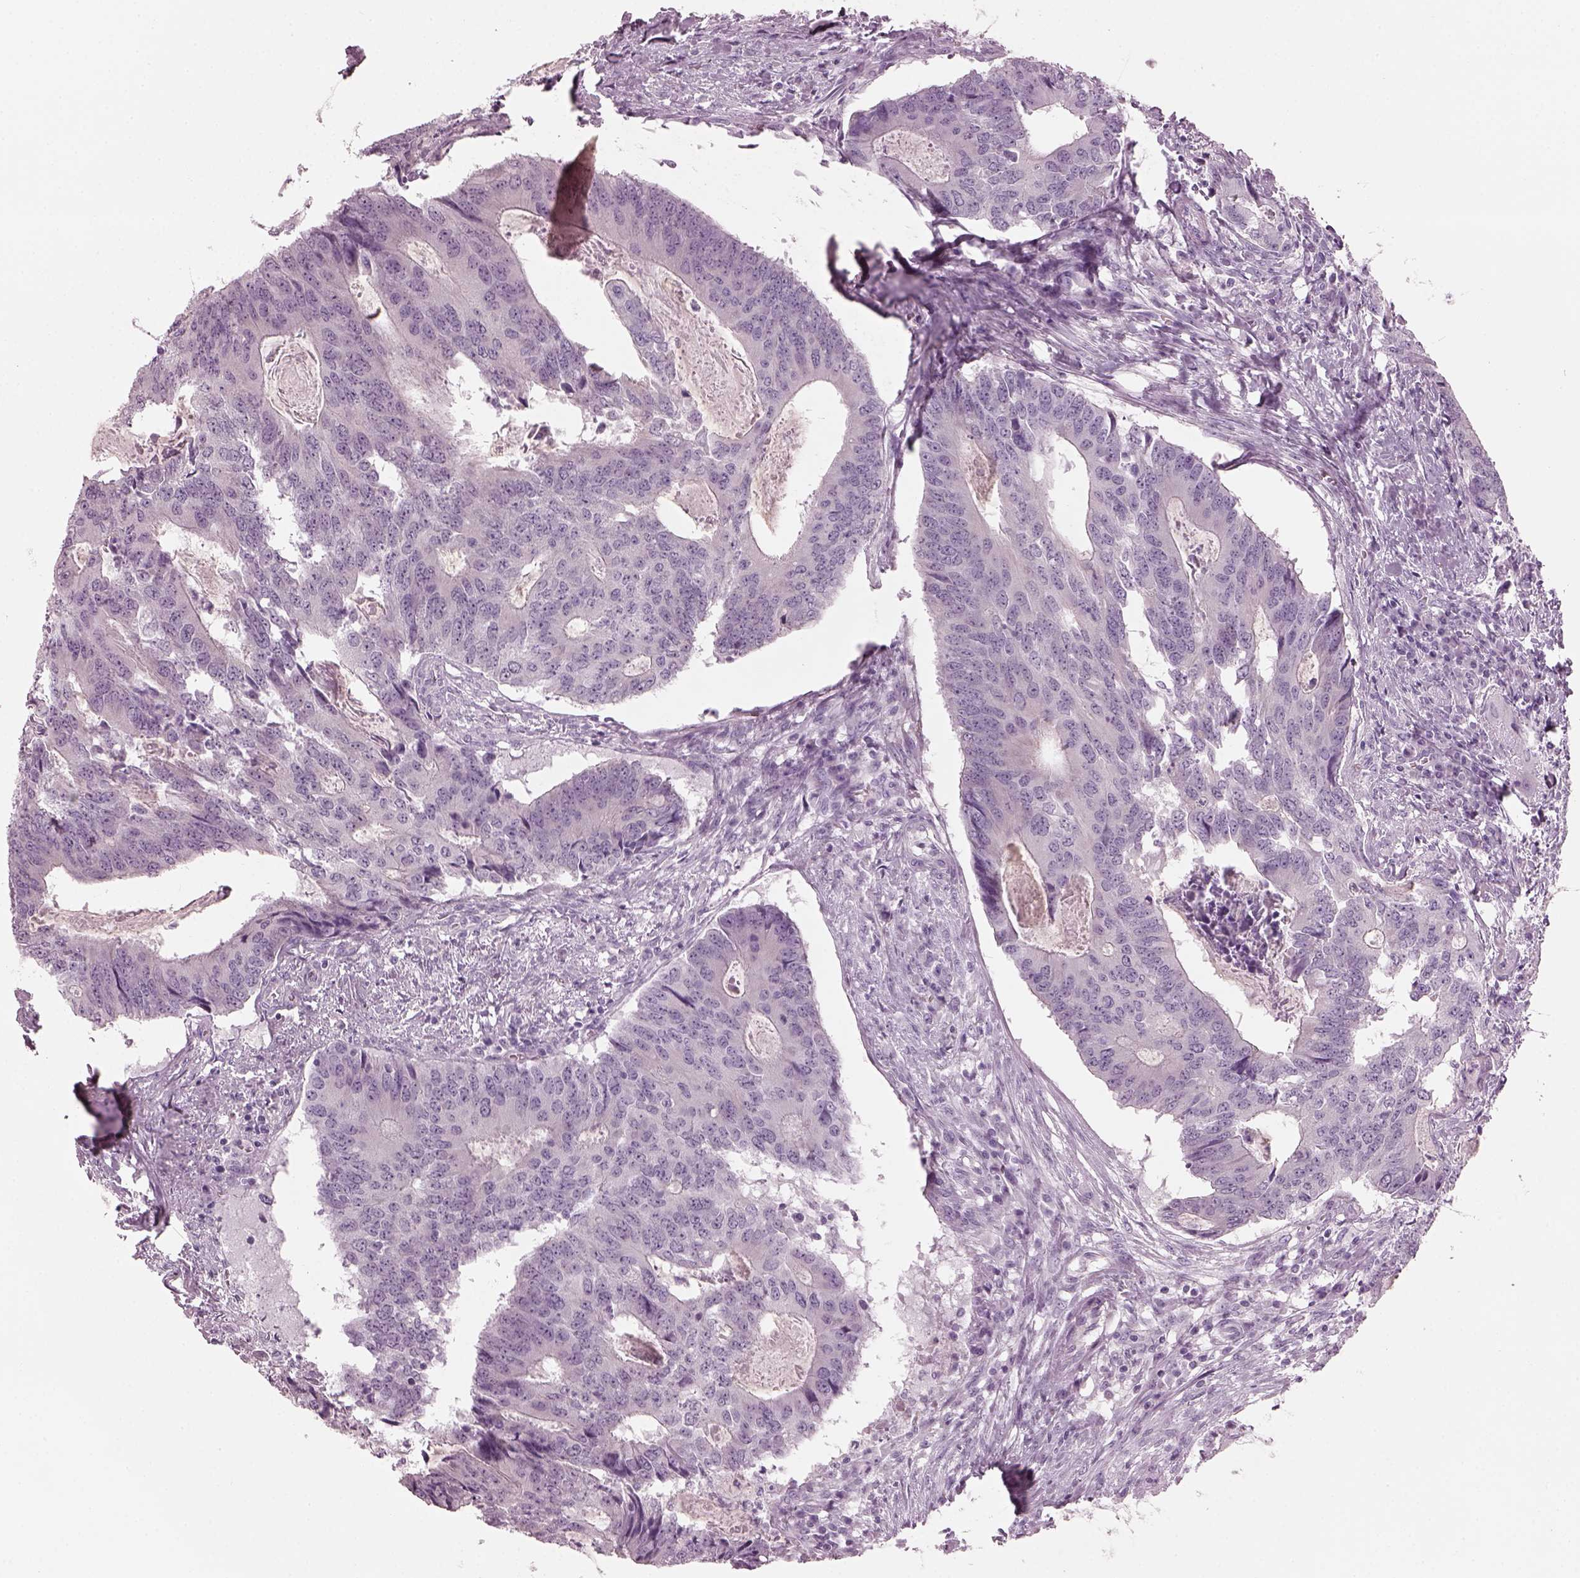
{"staining": {"intensity": "negative", "quantity": "none", "location": "none"}, "tissue": "colorectal cancer", "cell_type": "Tumor cells", "image_type": "cancer", "snomed": [{"axis": "morphology", "description": "Adenocarcinoma, NOS"}, {"axis": "topography", "description": "Colon"}], "caption": "Immunohistochemistry (IHC) histopathology image of neoplastic tissue: human colorectal cancer (adenocarcinoma) stained with DAB reveals no significant protein positivity in tumor cells. (DAB IHC, high magnification).", "gene": "PDC", "patient": {"sex": "male", "age": 67}}